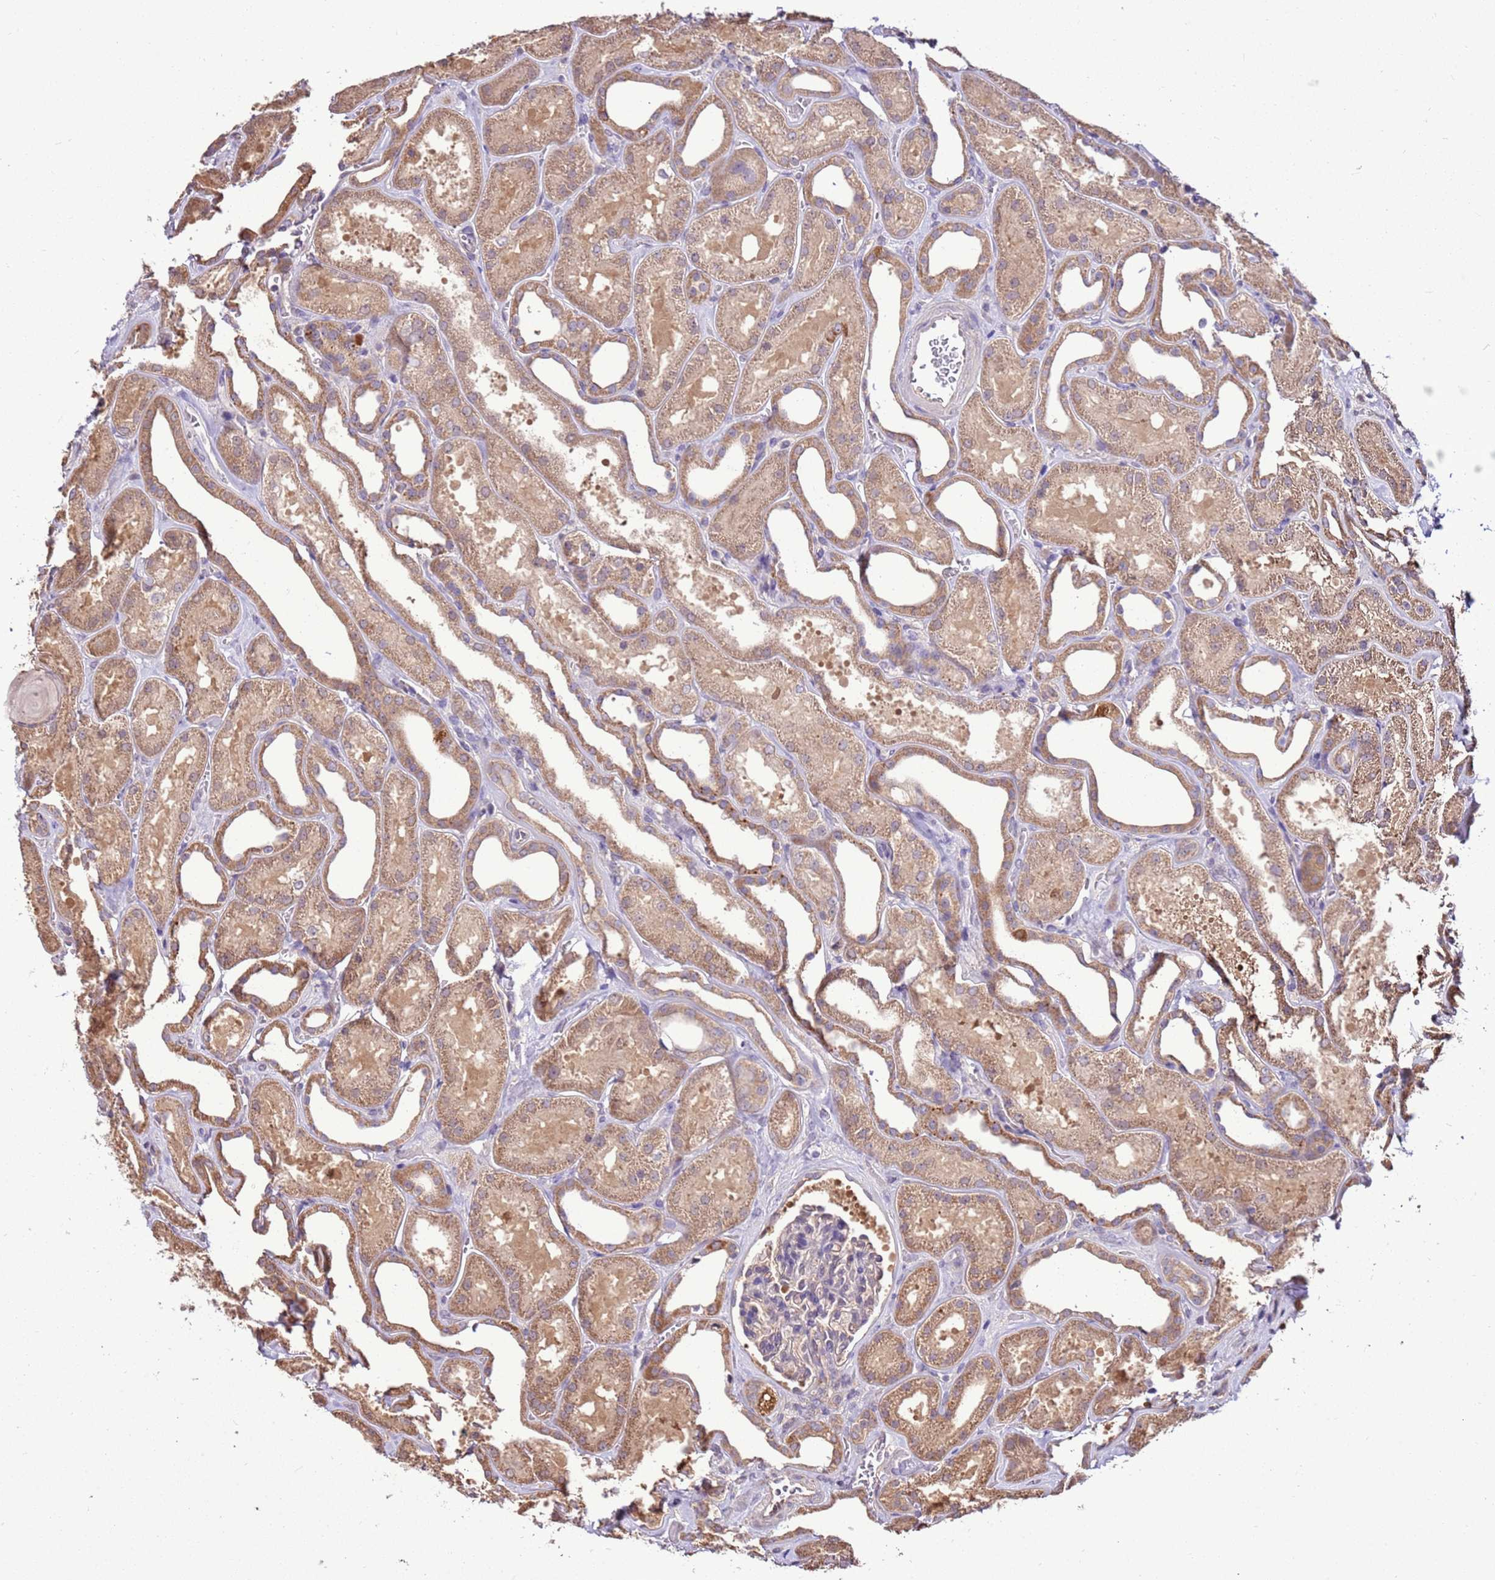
{"staining": {"intensity": "negative", "quantity": "none", "location": "none"}, "tissue": "kidney", "cell_type": "Cells in glomeruli", "image_type": "normal", "snomed": [{"axis": "morphology", "description": "Normal tissue, NOS"}, {"axis": "morphology", "description": "Adenocarcinoma, NOS"}, {"axis": "topography", "description": "Kidney"}], "caption": "There is no significant staining in cells in glomeruli of kidney. (DAB (3,3'-diaminobenzidine) immunohistochemistry (IHC), high magnification).", "gene": "BBS5", "patient": {"sex": "female", "age": 68}}